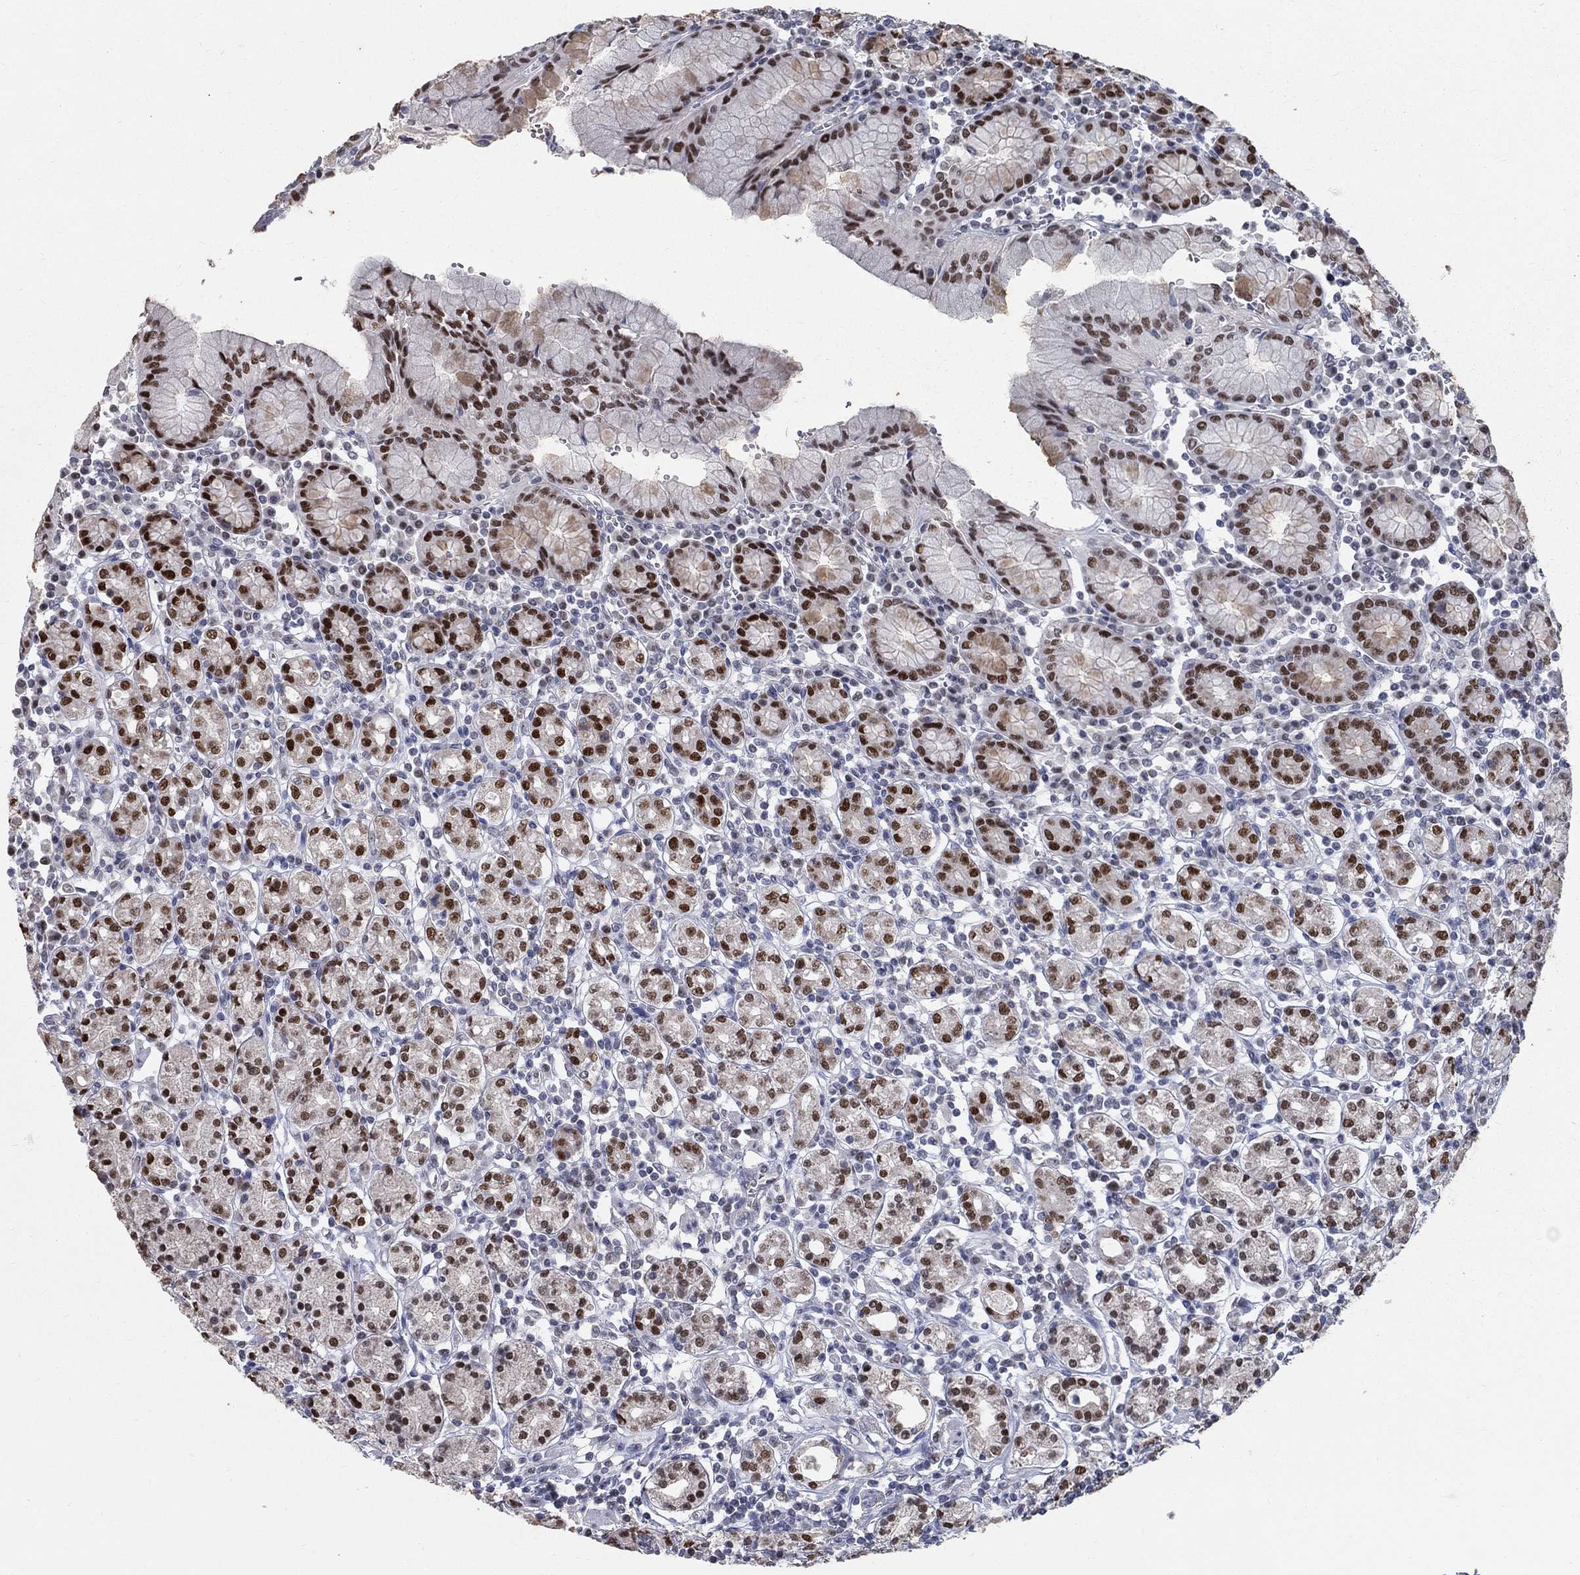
{"staining": {"intensity": "strong", "quantity": ">75%", "location": "nuclear"}, "tissue": "stomach", "cell_type": "Glandular cells", "image_type": "normal", "snomed": [{"axis": "morphology", "description": "Normal tissue, NOS"}, {"axis": "topography", "description": "Stomach, upper"}, {"axis": "topography", "description": "Stomach"}], "caption": "A high amount of strong nuclear expression is appreciated in approximately >75% of glandular cells in normal stomach.", "gene": "GCFC2", "patient": {"sex": "male", "age": 62}}